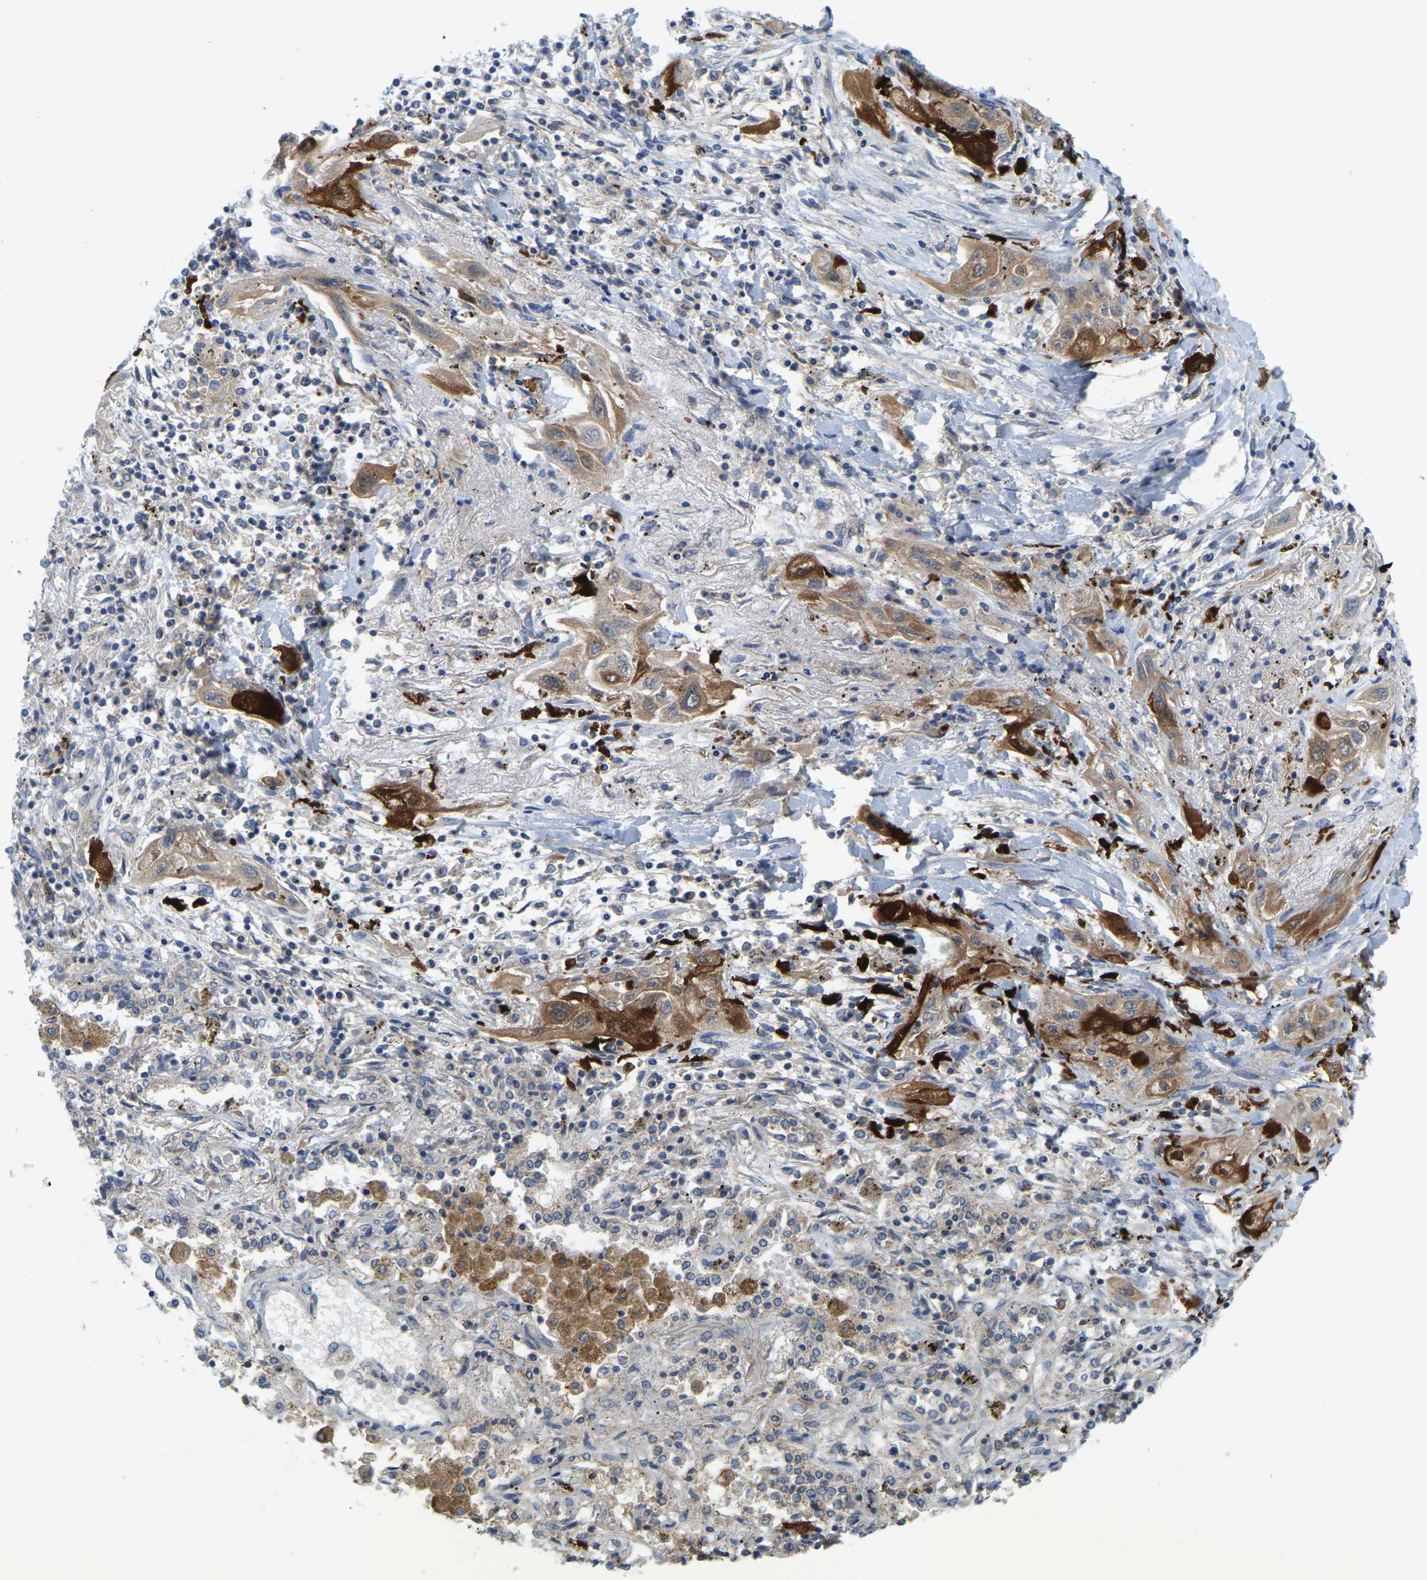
{"staining": {"intensity": "moderate", "quantity": ">75%", "location": "cytoplasmic/membranous"}, "tissue": "lung cancer", "cell_type": "Tumor cells", "image_type": "cancer", "snomed": [{"axis": "morphology", "description": "Squamous cell carcinoma, NOS"}, {"axis": "topography", "description": "Lung"}], "caption": "Protein expression by immunohistochemistry (IHC) exhibits moderate cytoplasmic/membranous staining in about >75% of tumor cells in lung squamous cell carcinoma.", "gene": "SERPINB5", "patient": {"sex": "female", "age": 47}}